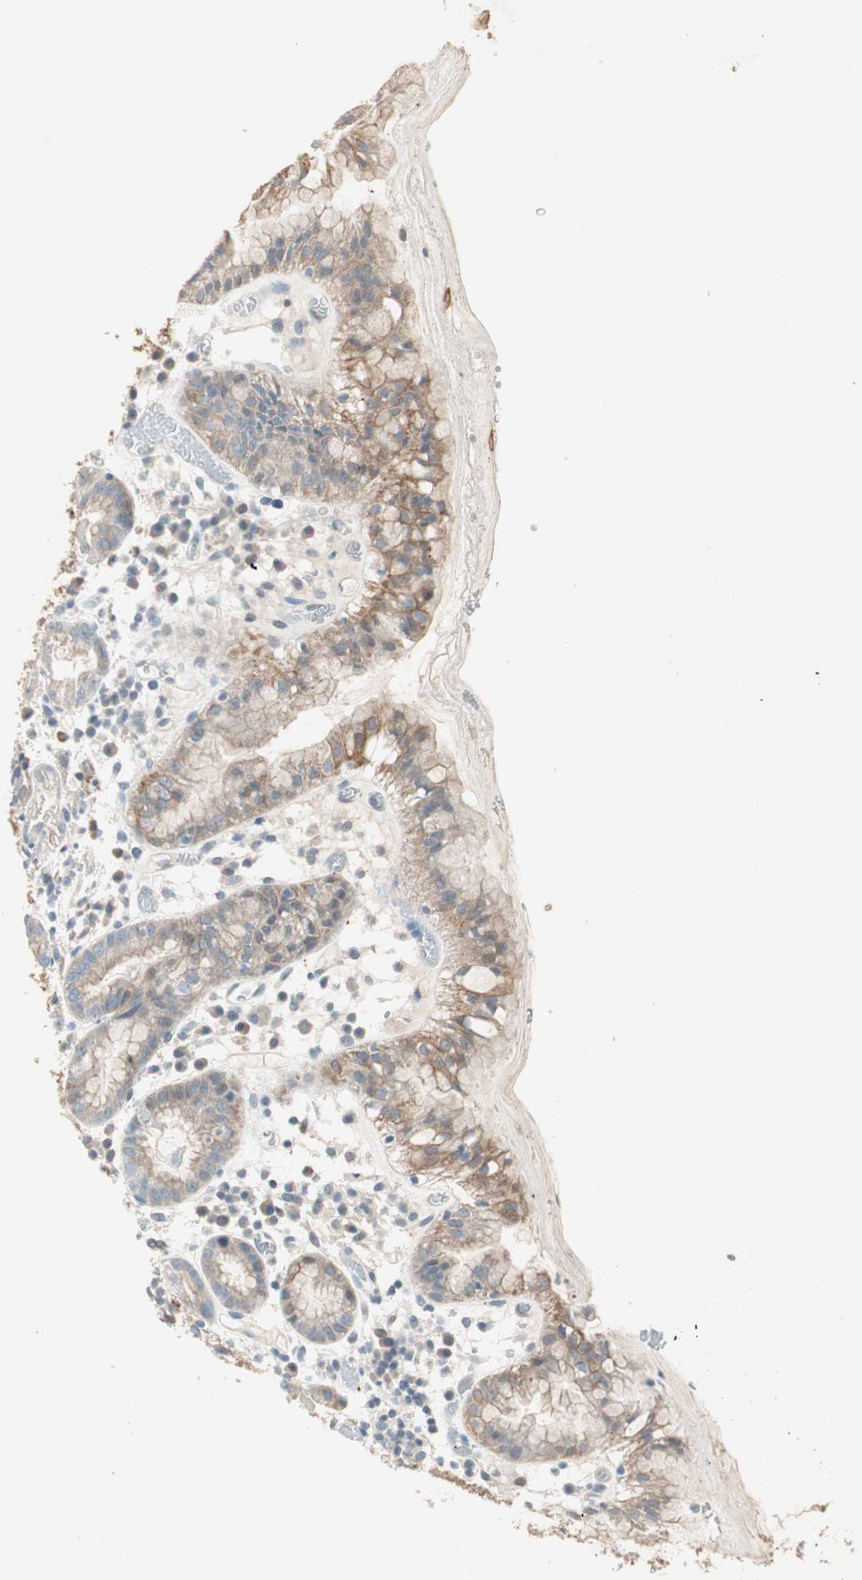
{"staining": {"intensity": "weak", "quantity": ">75%", "location": "cytoplasmic/membranous"}, "tissue": "stomach", "cell_type": "Glandular cells", "image_type": "normal", "snomed": [{"axis": "morphology", "description": "Normal tissue, NOS"}, {"axis": "topography", "description": "Stomach"}, {"axis": "topography", "description": "Stomach, lower"}], "caption": "Immunohistochemistry (IHC) of benign stomach shows low levels of weak cytoplasmic/membranous expression in approximately >75% of glandular cells. The staining was performed using DAB (3,3'-diaminobenzidine), with brown indicating positive protein expression. Nuclei are stained blue with hematoxylin.", "gene": "GNAO1", "patient": {"sex": "female", "age": 75}}